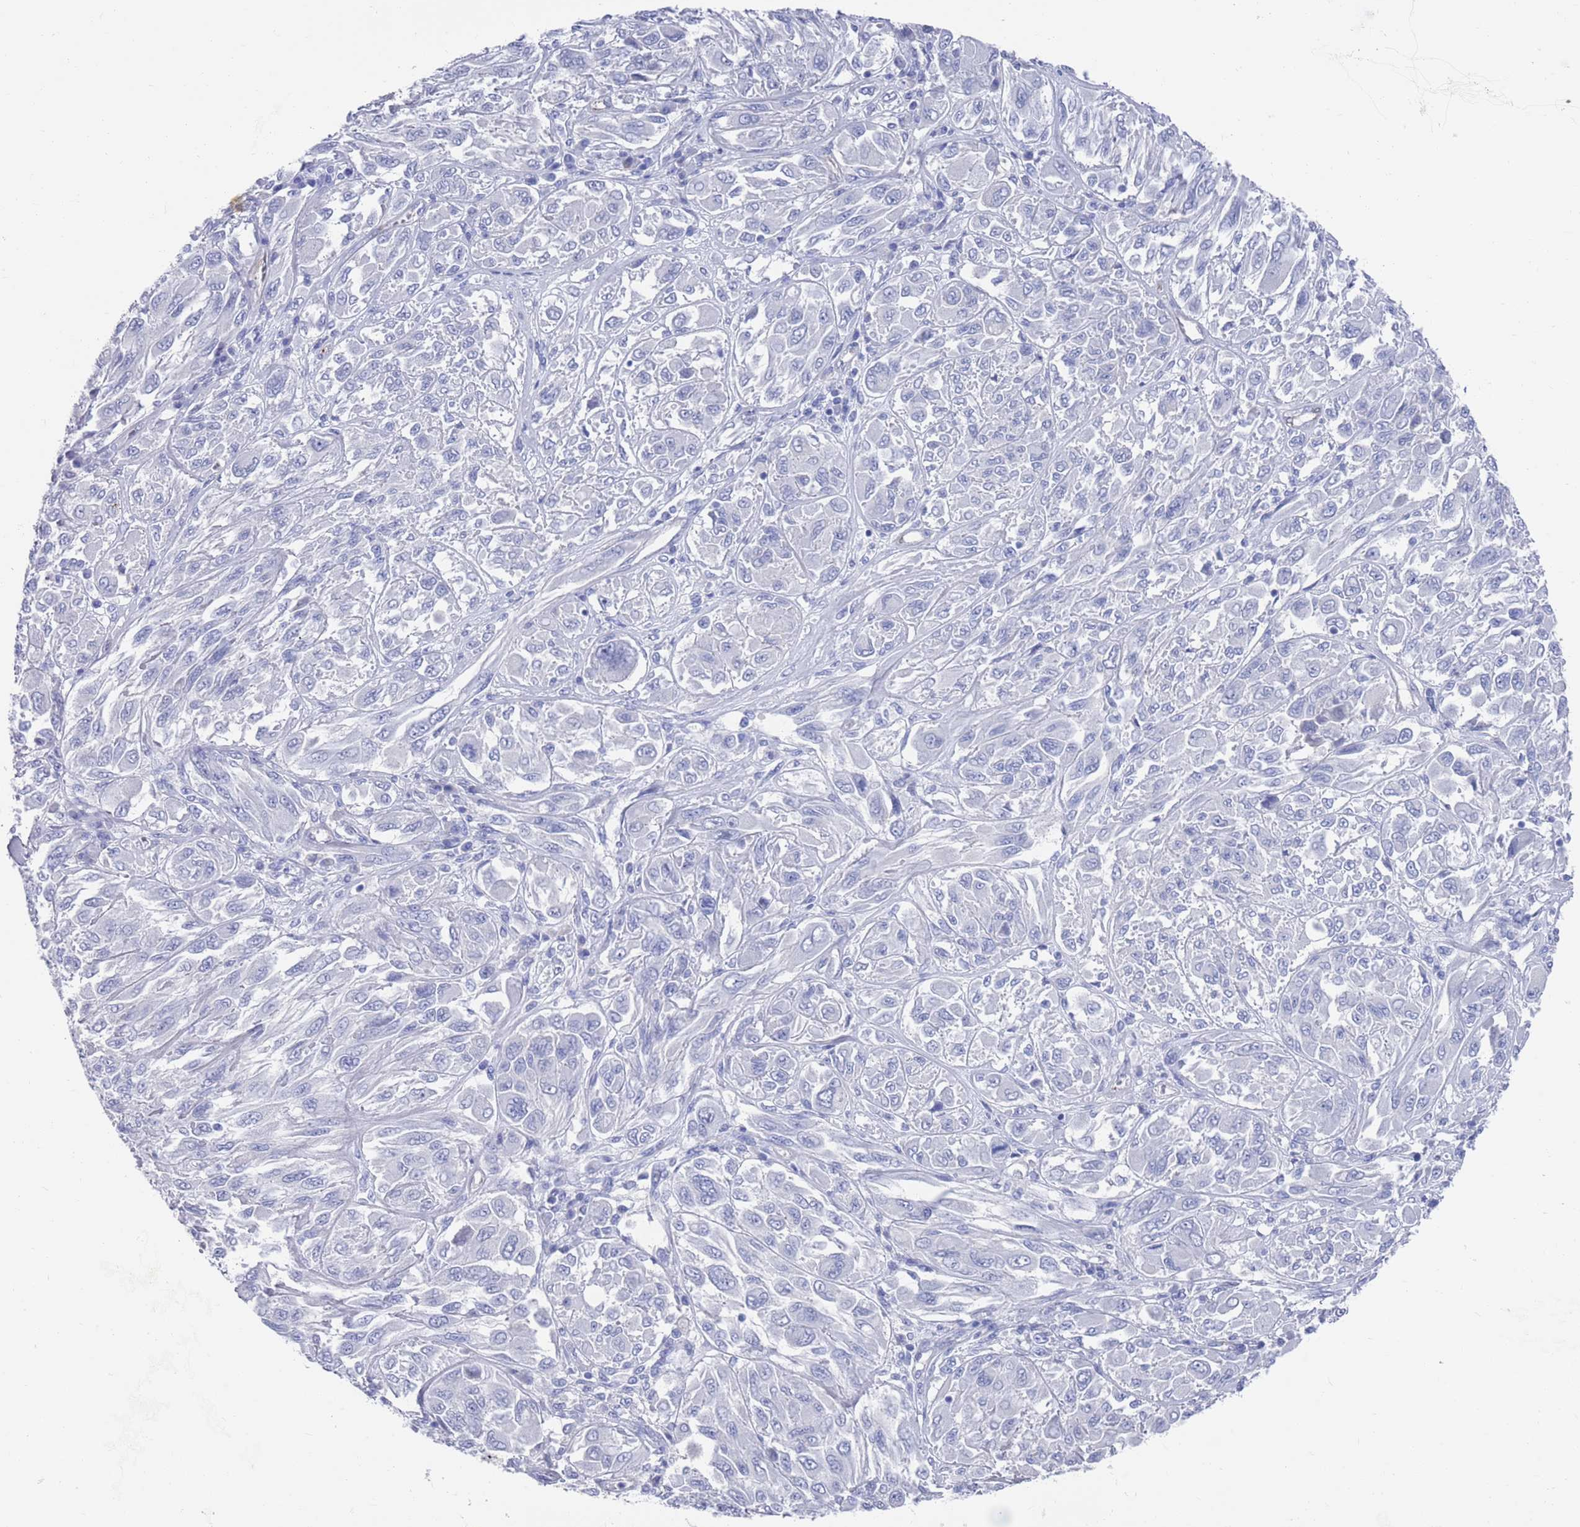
{"staining": {"intensity": "negative", "quantity": "none", "location": "none"}, "tissue": "melanoma", "cell_type": "Tumor cells", "image_type": "cancer", "snomed": [{"axis": "morphology", "description": "Malignant melanoma, NOS"}, {"axis": "topography", "description": "Skin"}], "caption": "Malignant melanoma was stained to show a protein in brown. There is no significant expression in tumor cells.", "gene": "MTMR2", "patient": {"sex": "female", "age": 91}}